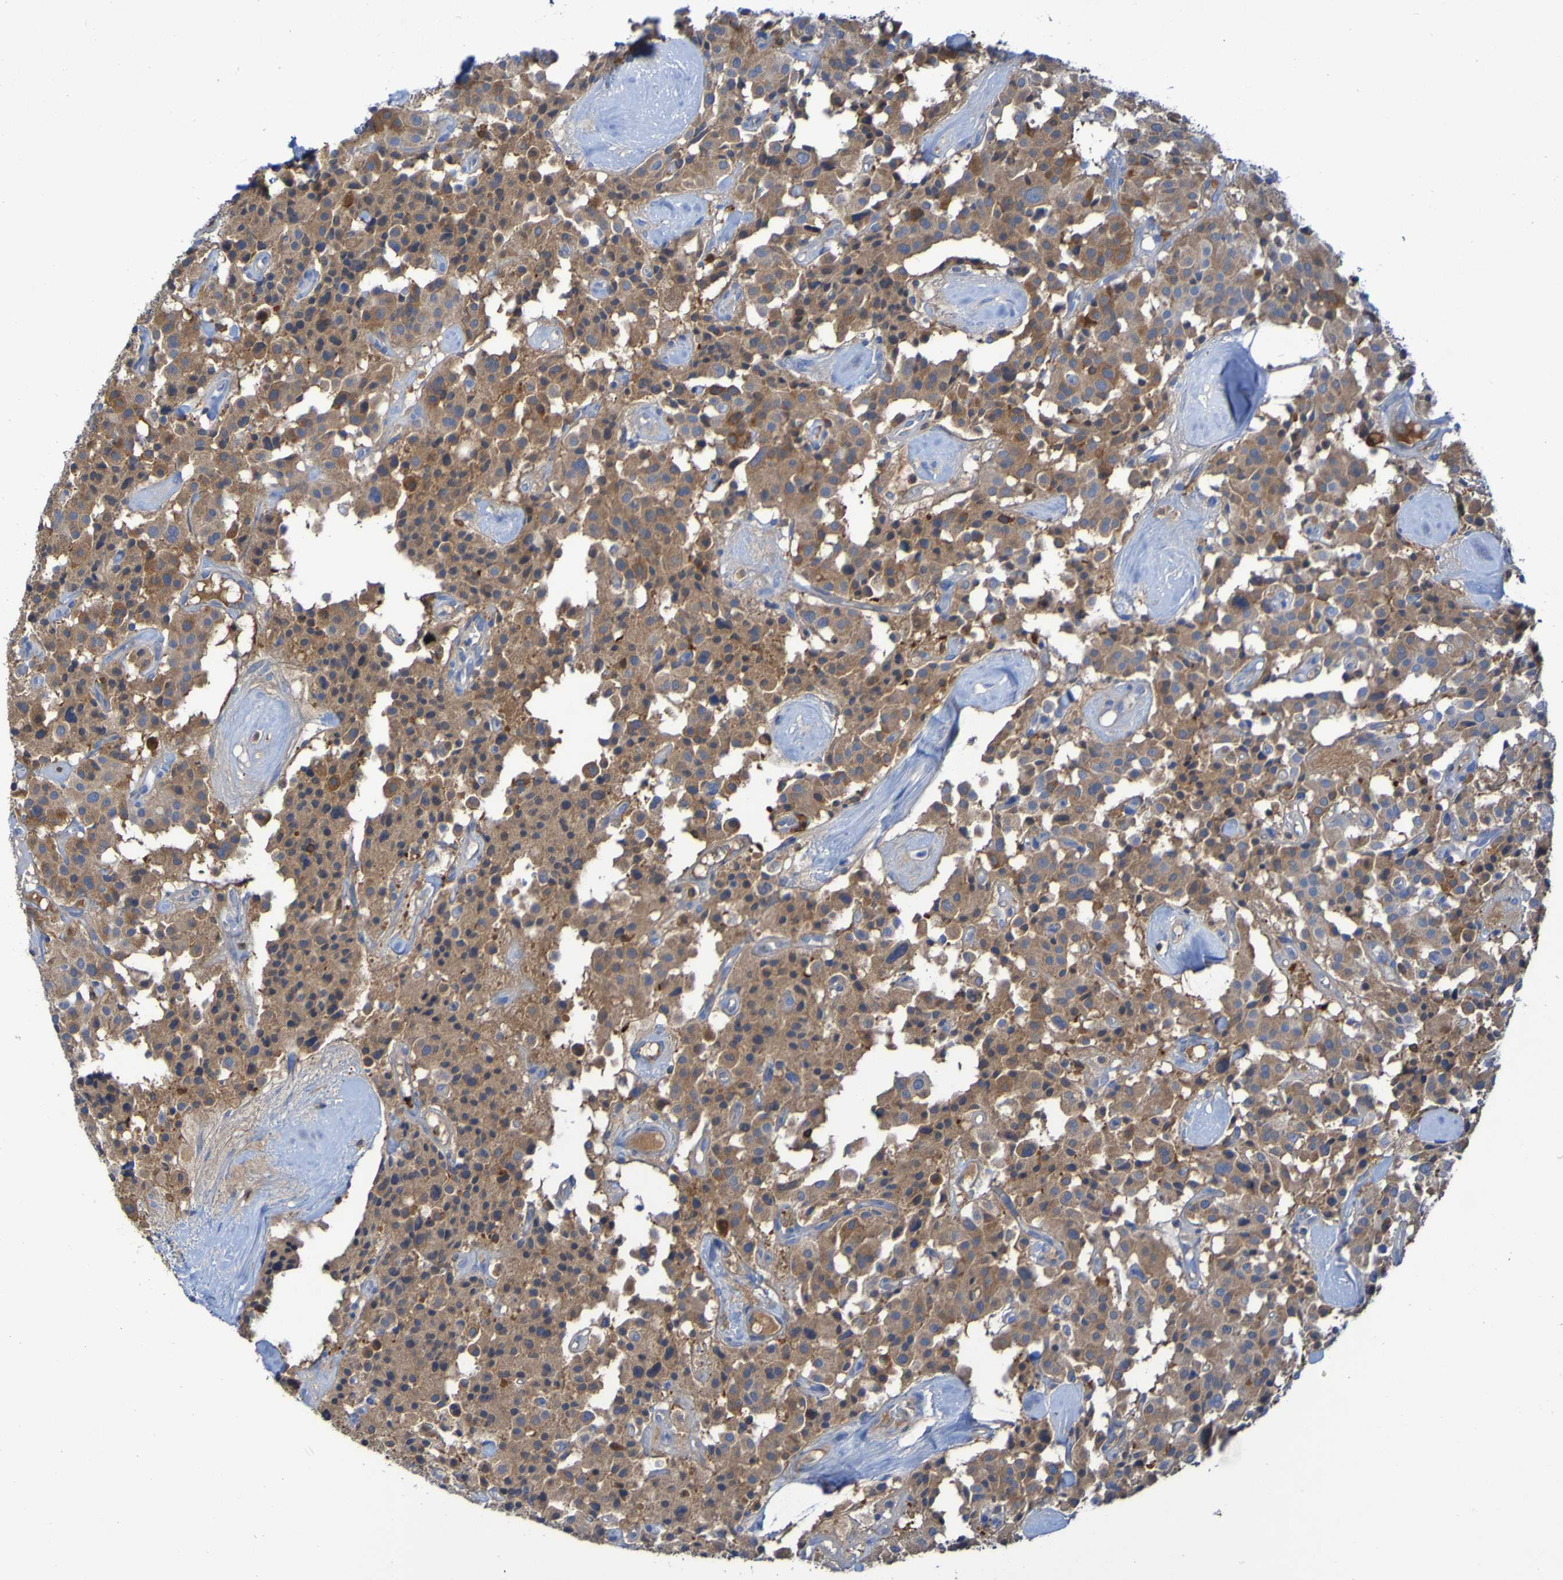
{"staining": {"intensity": "moderate", "quantity": ">75%", "location": "cytoplasmic/membranous"}, "tissue": "carcinoid", "cell_type": "Tumor cells", "image_type": "cancer", "snomed": [{"axis": "morphology", "description": "Carcinoid, malignant, NOS"}, {"axis": "topography", "description": "Lung"}], "caption": "DAB (3,3'-diaminobenzidine) immunohistochemical staining of human carcinoid (malignant) exhibits moderate cytoplasmic/membranous protein staining in about >75% of tumor cells. (DAB IHC with brightfield microscopy, high magnification).", "gene": "MPPE1", "patient": {"sex": "male", "age": 30}}